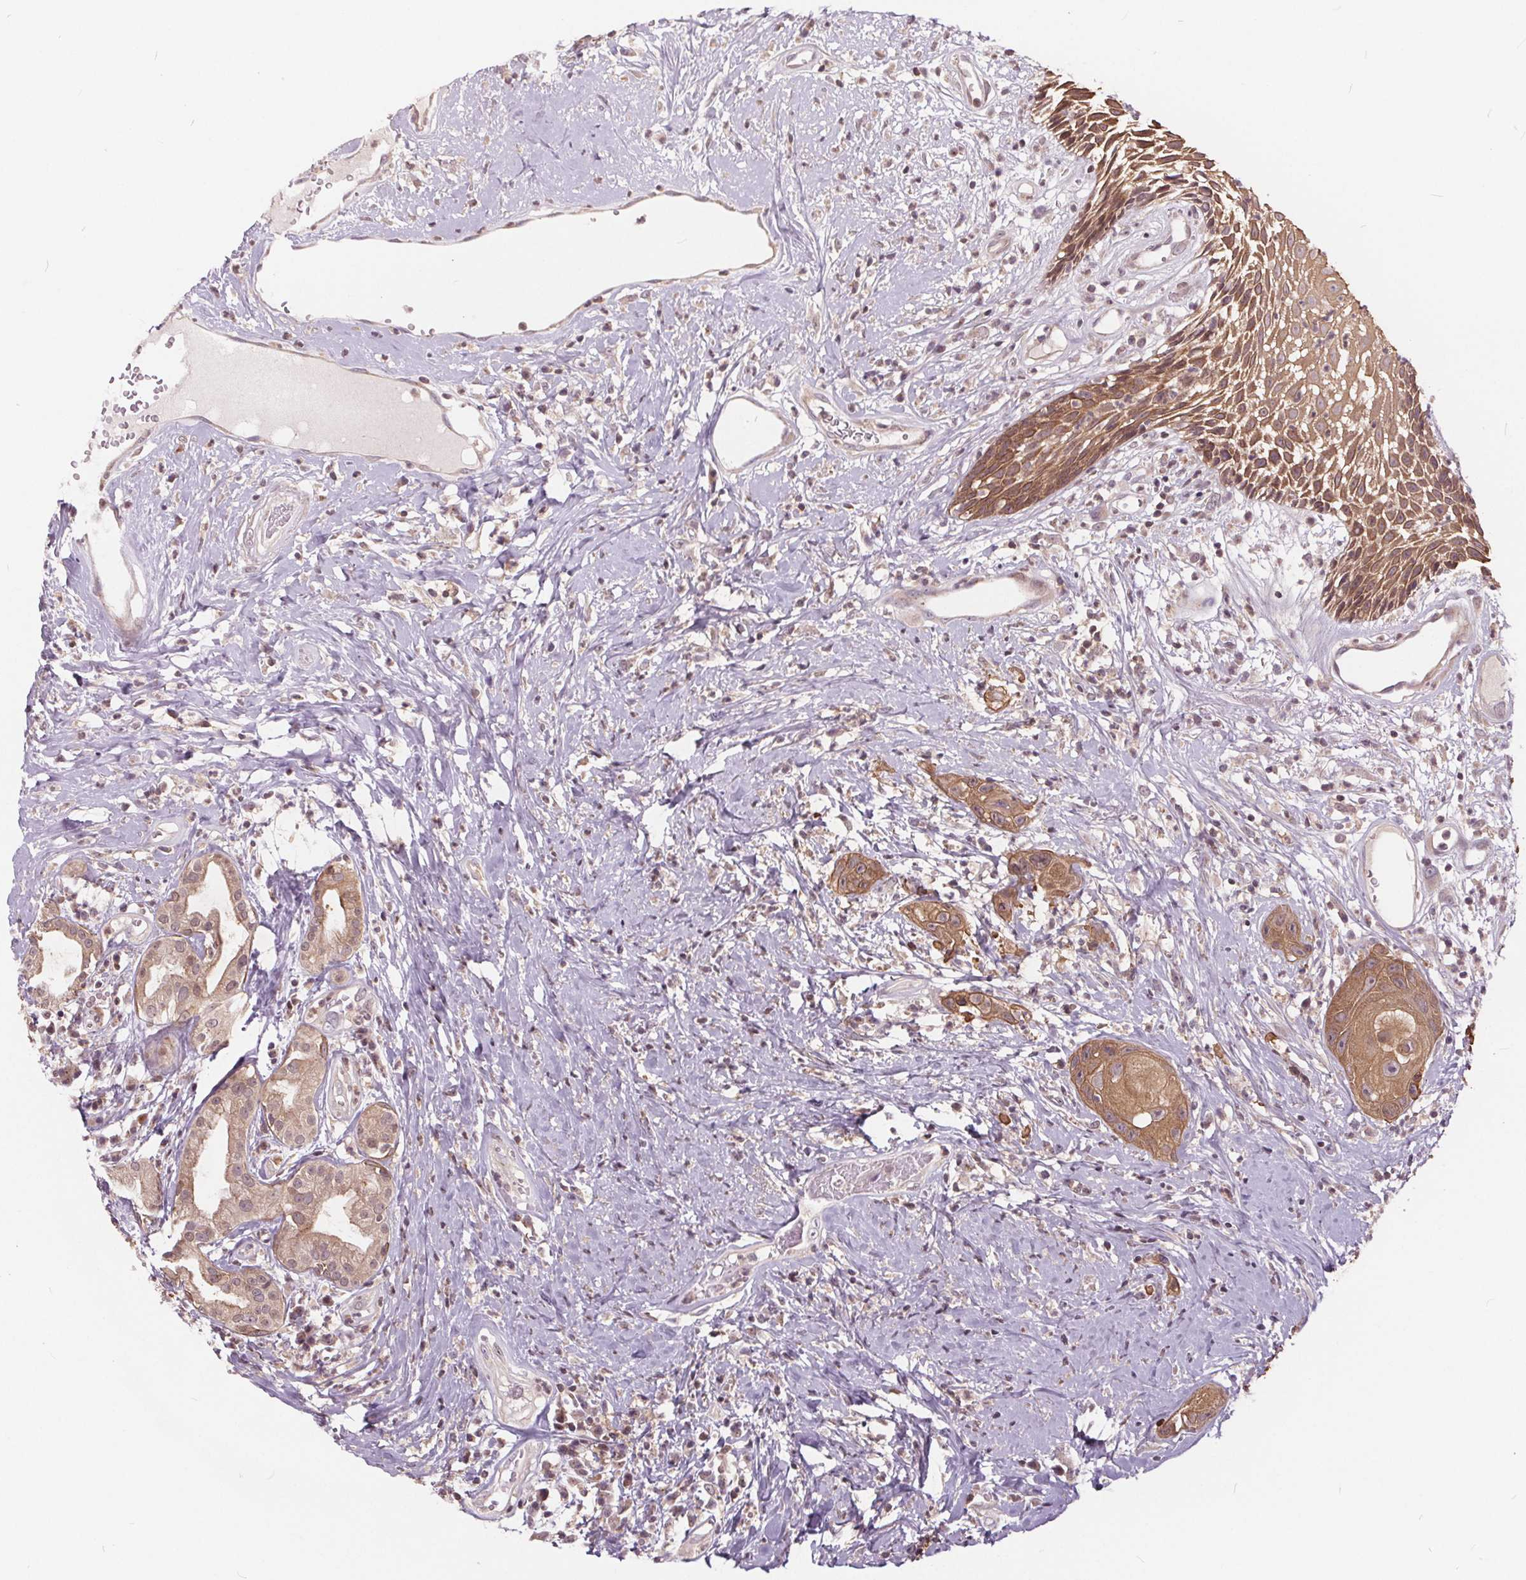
{"staining": {"intensity": "moderate", "quantity": ">75%", "location": "cytoplasmic/membranous"}, "tissue": "head and neck cancer", "cell_type": "Tumor cells", "image_type": "cancer", "snomed": [{"axis": "morphology", "description": "Squamous cell carcinoma, NOS"}, {"axis": "topography", "description": "Head-Neck"}], "caption": "DAB immunohistochemical staining of human head and neck cancer demonstrates moderate cytoplasmic/membranous protein expression in approximately >75% of tumor cells.", "gene": "HIF1AN", "patient": {"sex": "male", "age": 57}}